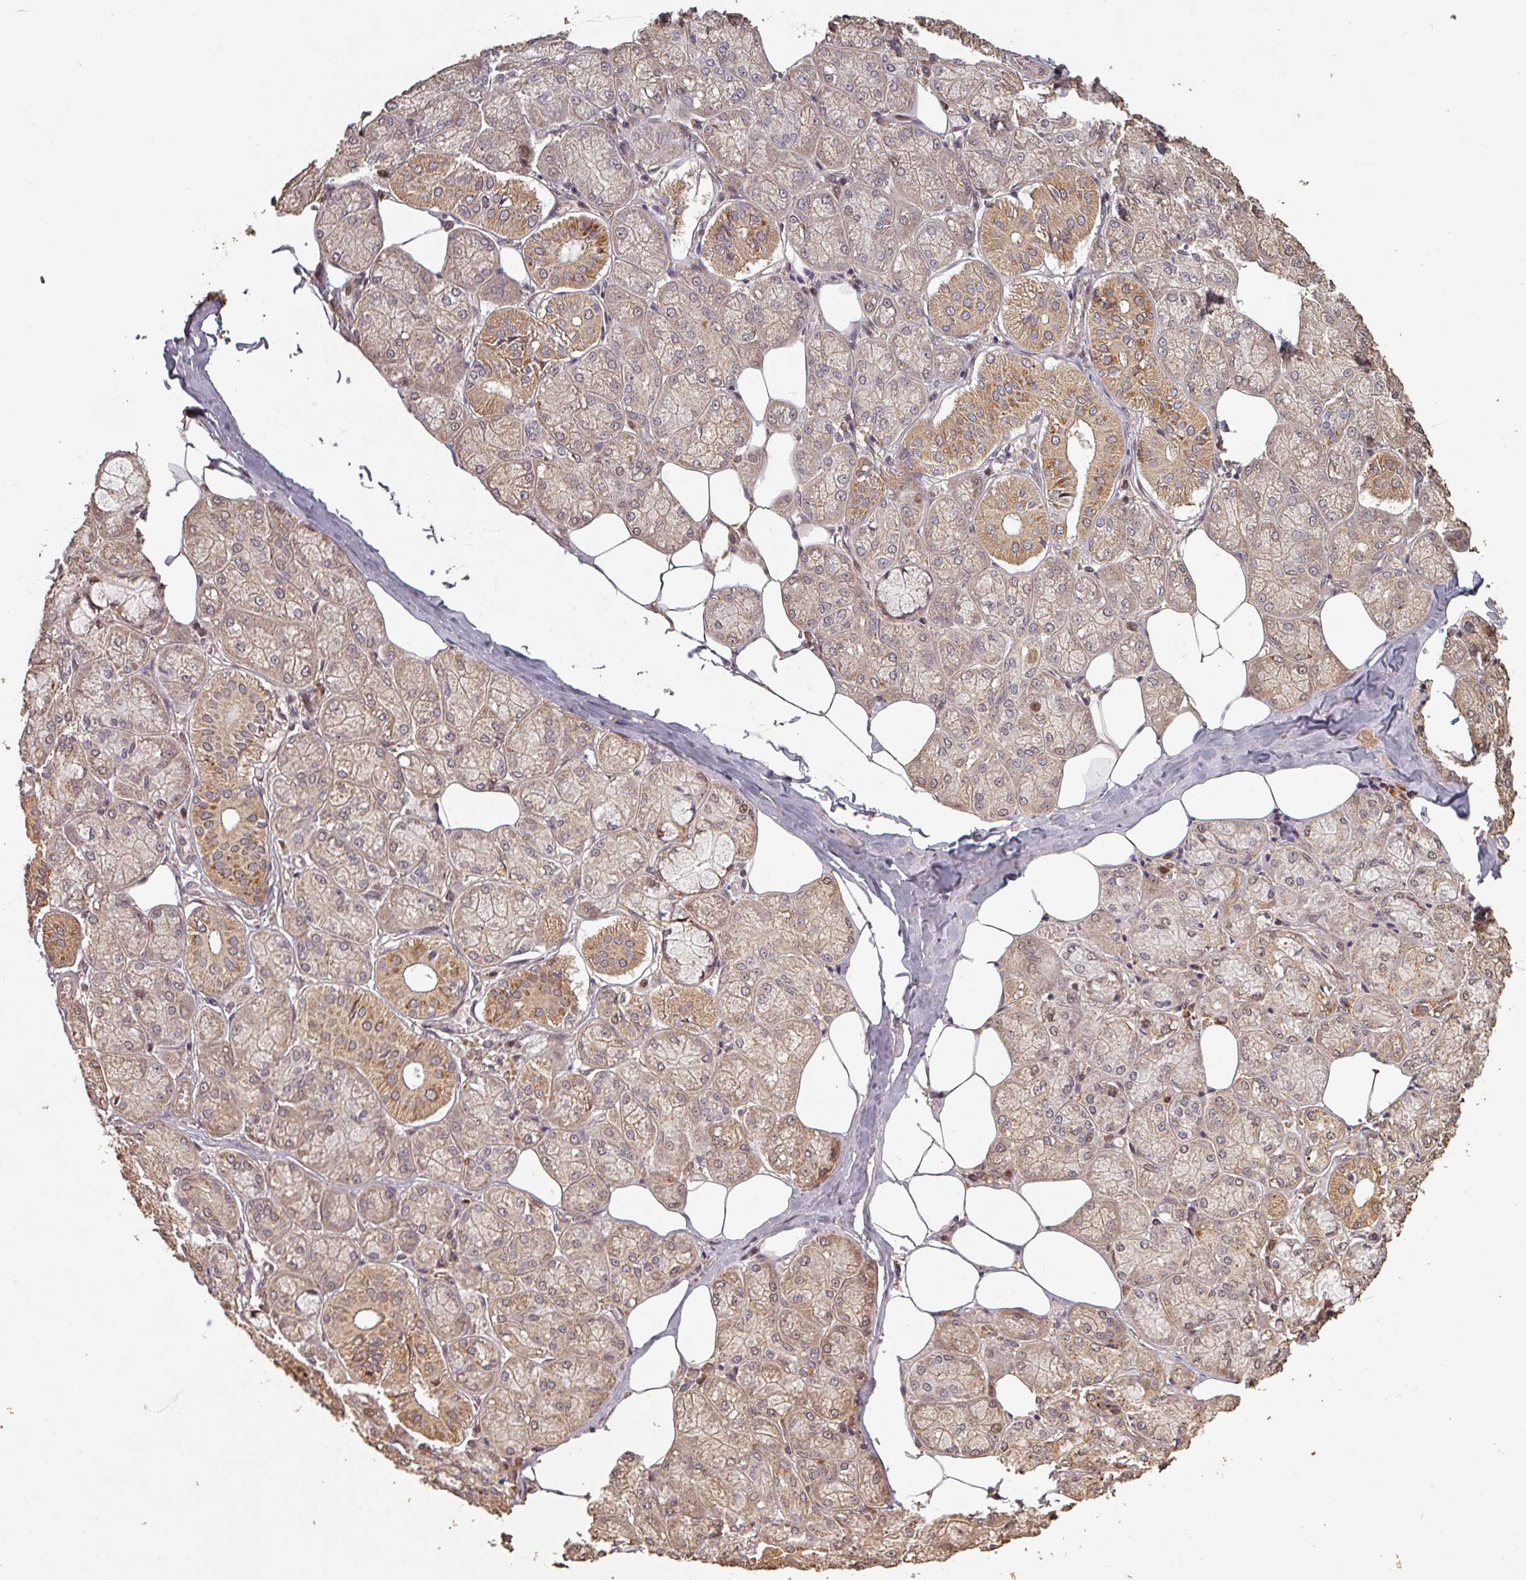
{"staining": {"intensity": "moderate", "quantity": ">75%", "location": "cytoplasmic/membranous,nuclear"}, "tissue": "salivary gland", "cell_type": "Glandular cells", "image_type": "normal", "snomed": [{"axis": "morphology", "description": "Normal tissue, NOS"}, {"axis": "topography", "description": "Salivary gland"}], "caption": "Immunohistochemical staining of benign human salivary gland shows moderate cytoplasmic/membranous,nuclear protein positivity in approximately >75% of glandular cells.", "gene": "EID1", "patient": {"sex": "male", "age": 74}}